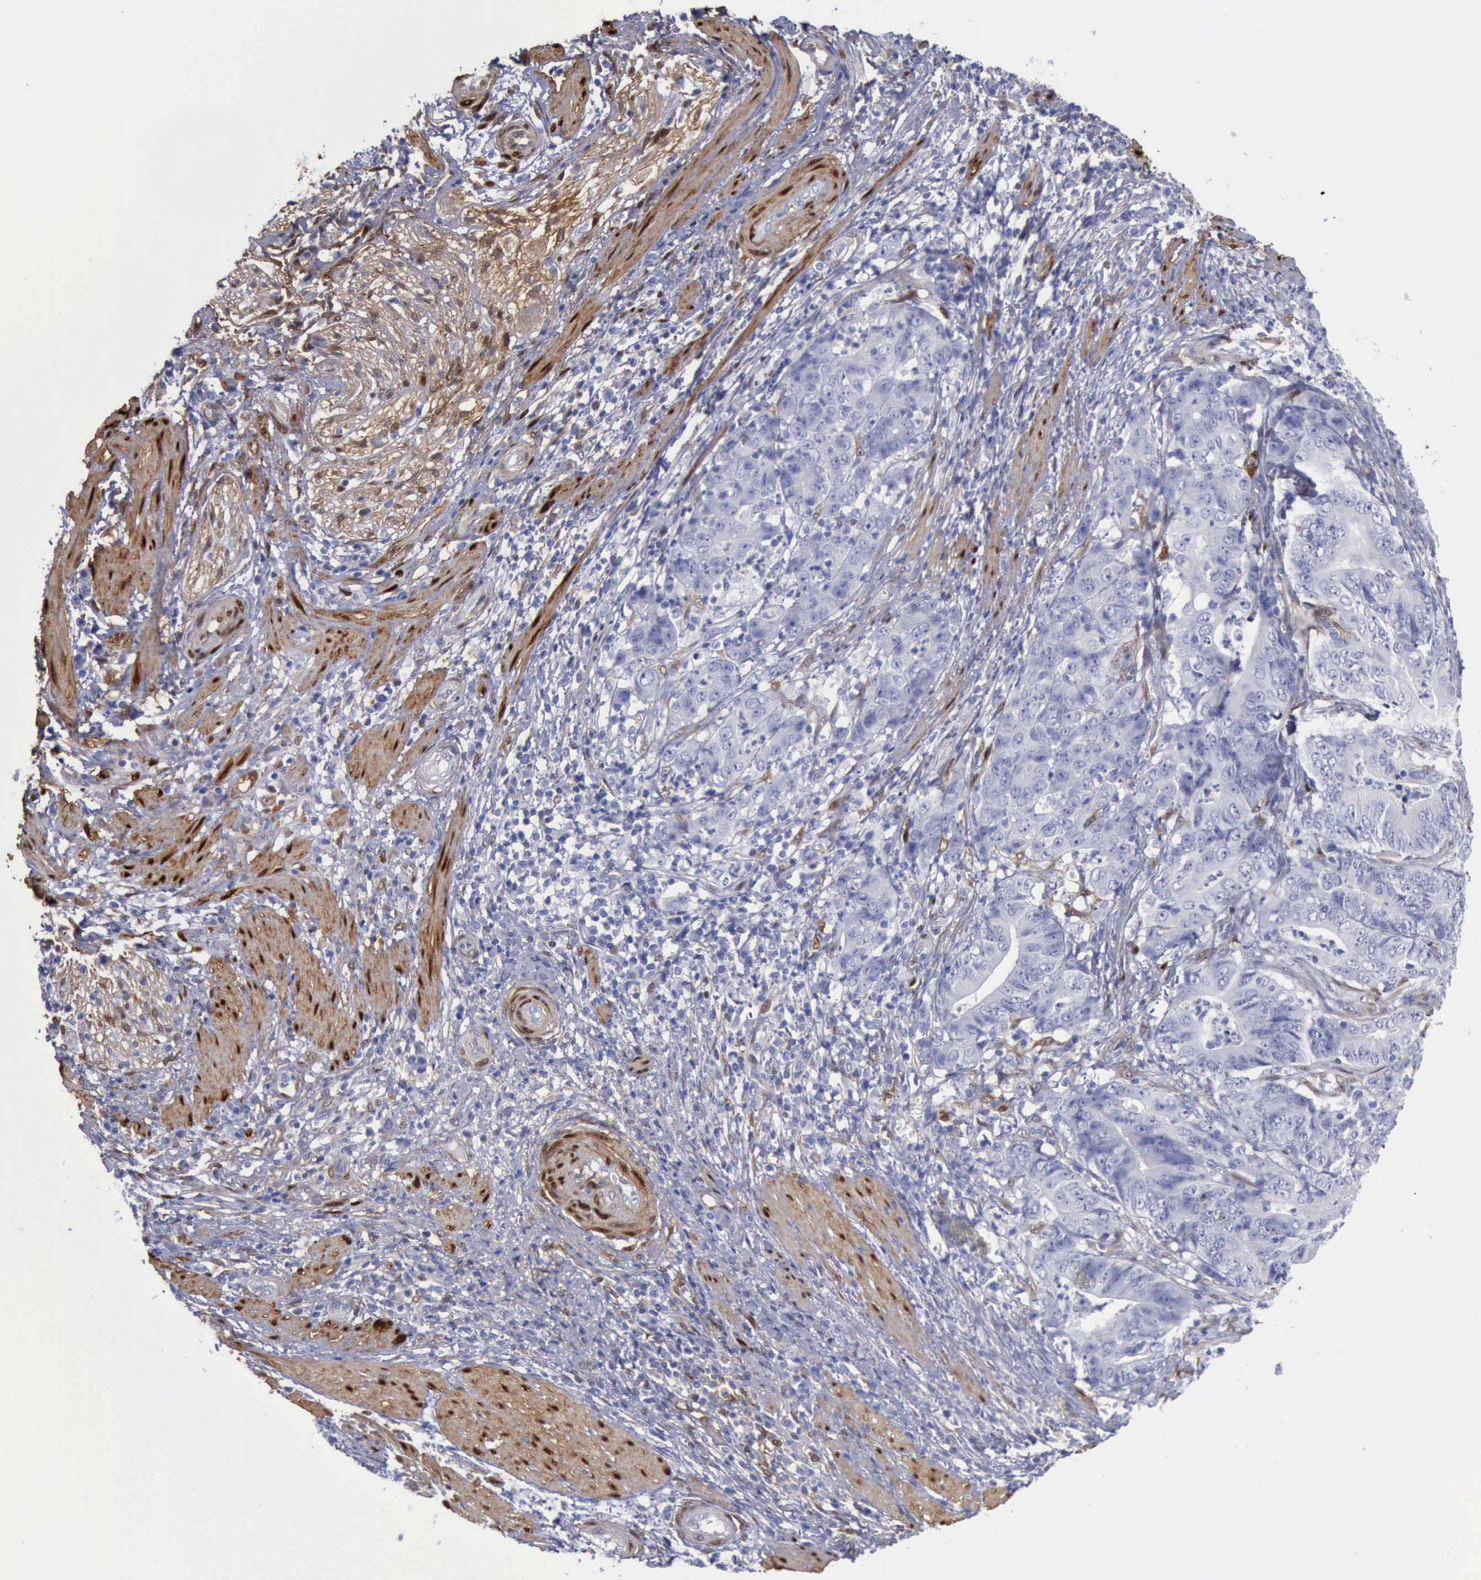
{"staining": {"intensity": "negative", "quantity": "none", "location": "none"}, "tissue": "stomach cancer", "cell_type": "Tumor cells", "image_type": "cancer", "snomed": [{"axis": "morphology", "description": "Adenocarcinoma, NOS"}, {"axis": "topography", "description": "Stomach, lower"}], "caption": "Tumor cells show no significant protein positivity in stomach cancer (adenocarcinoma).", "gene": "FHL1", "patient": {"sex": "female", "age": 86}}